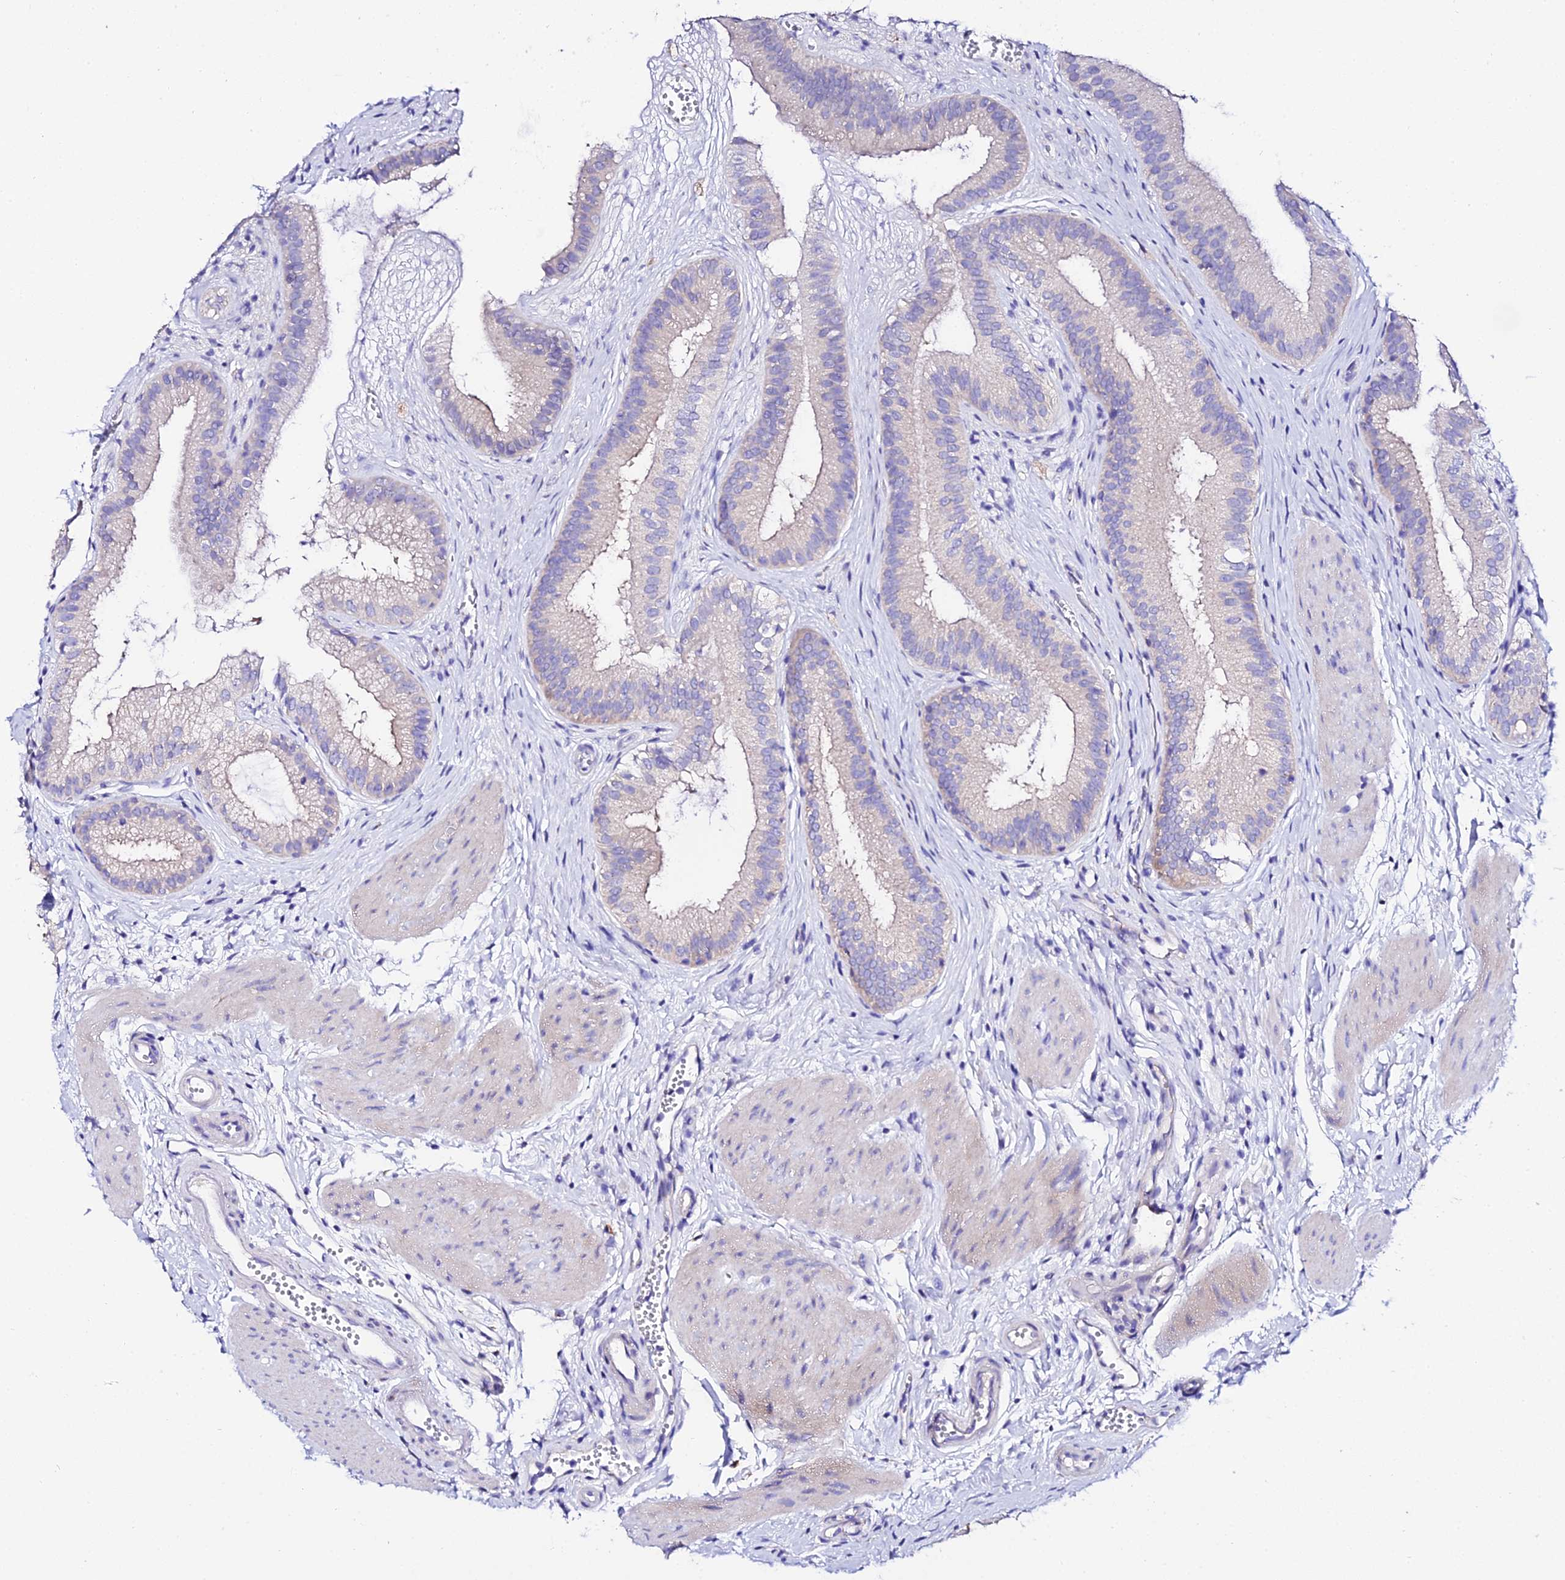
{"staining": {"intensity": "weak", "quantity": "<25%", "location": "cytoplasmic/membranous"}, "tissue": "gallbladder", "cell_type": "Glandular cells", "image_type": "normal", "snomed": [{"axis": "morphology", "description": "Normal tissue, NOS"}, {"axis": "topography", "description": "Gallbladder"}], "caption": "An immunohistochemistry micrograph of unremarkable gallbladder is shown. There is no staining in glandular cells of gallbladder.", "gene": "TMEM117", "patient": {"sex": "female", "age": 54}}